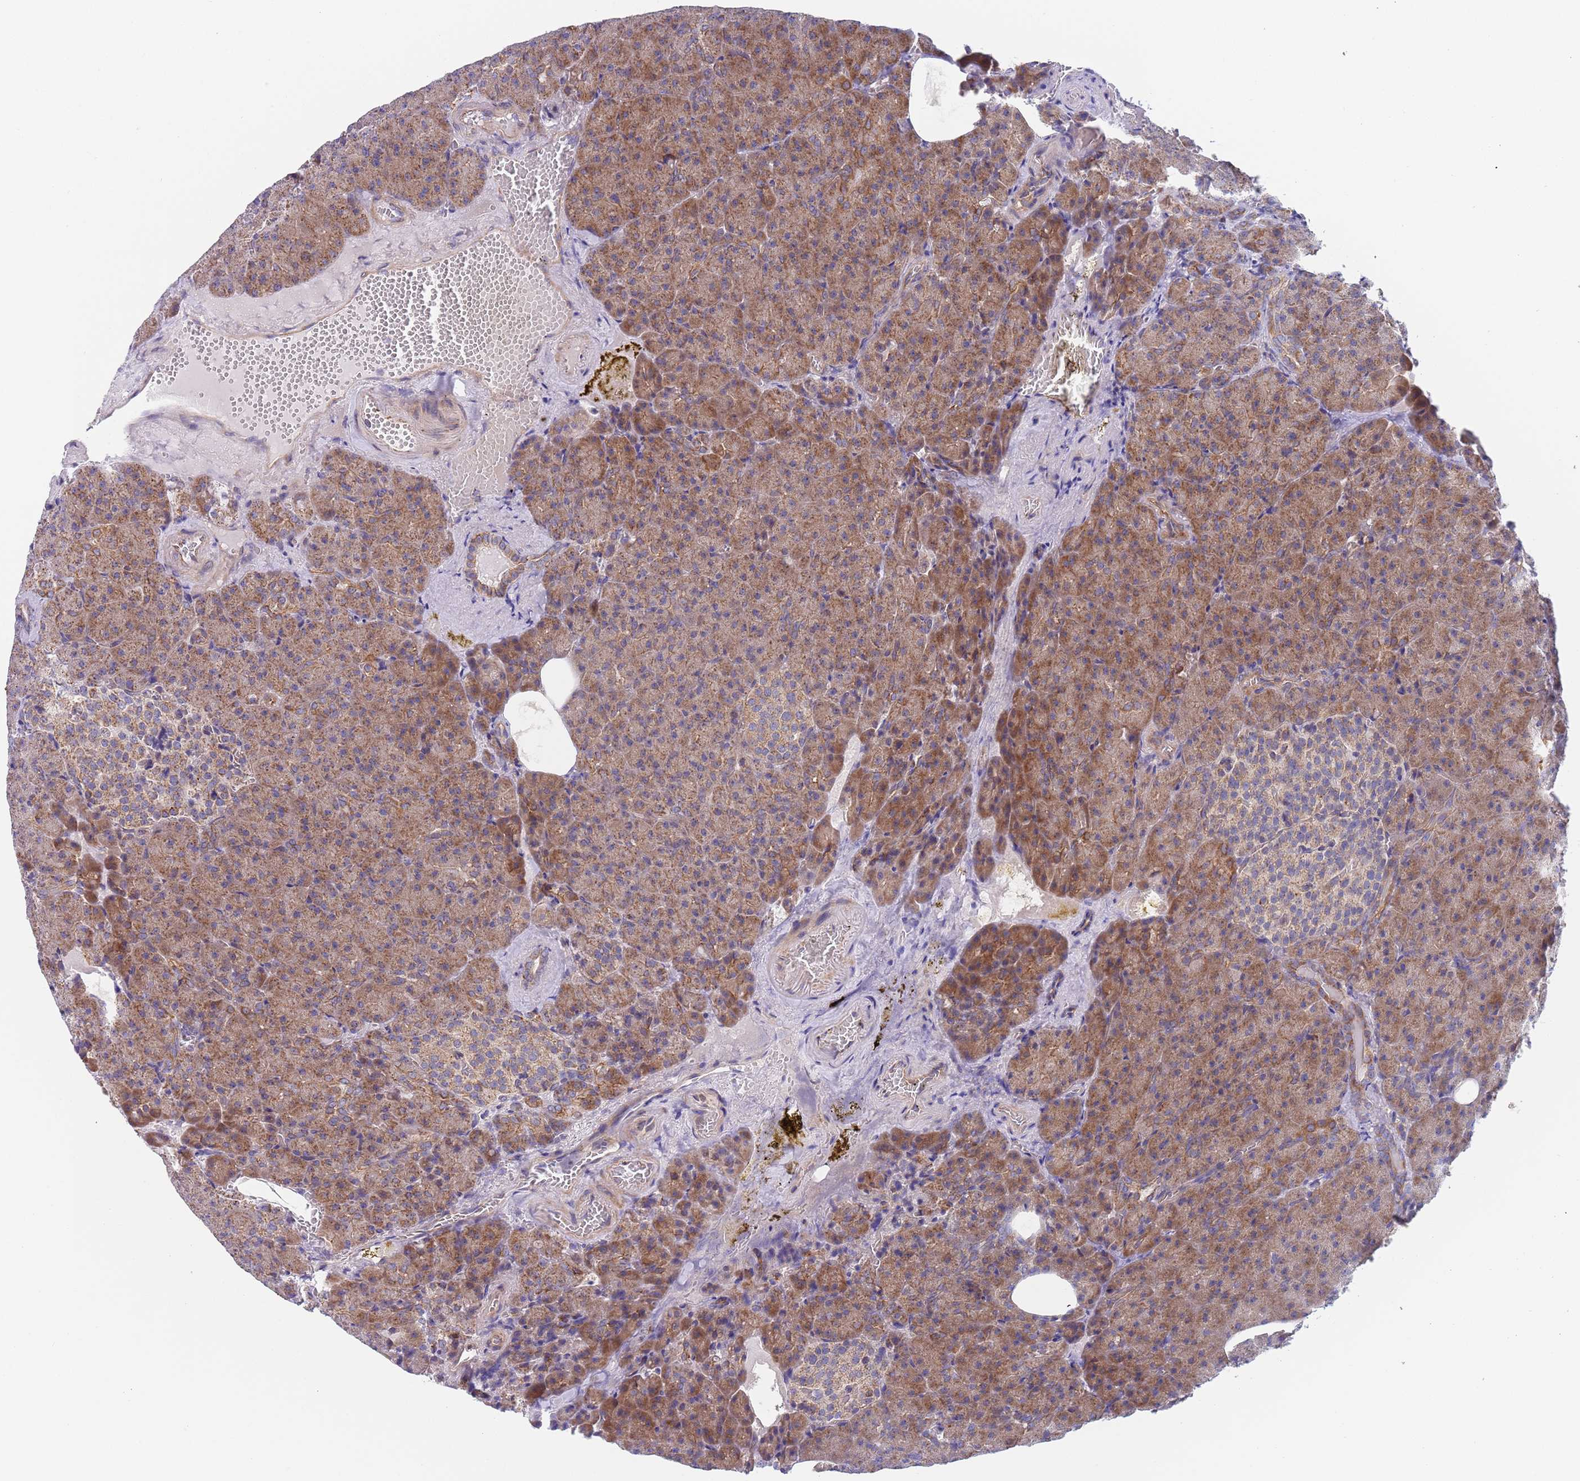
{"staining": {"intensity": "moderate", "quantity": ">75%", "location": "cytoplasmic/membranous"}, "tissue": "pancreas", "cell_type": "Exocrine glandular cells", "image_type": "normal", "snomed": [{"axis": "morphology", "description": "Normal tissue, NOS"}, {"axis": "topography", "description": "Pancreas"}], "caption": "Immunohistochemical staining of normal human pancreas demonstrates >75% levels of moderate cytoplasmic/membranous protein positivity in about >75% of exocrine glandular cells. (Brightfield microscopy of DAB IHC at high magnification).", "gene": "PWWP3A", "patient": {"sex": "female", "age": 74}}